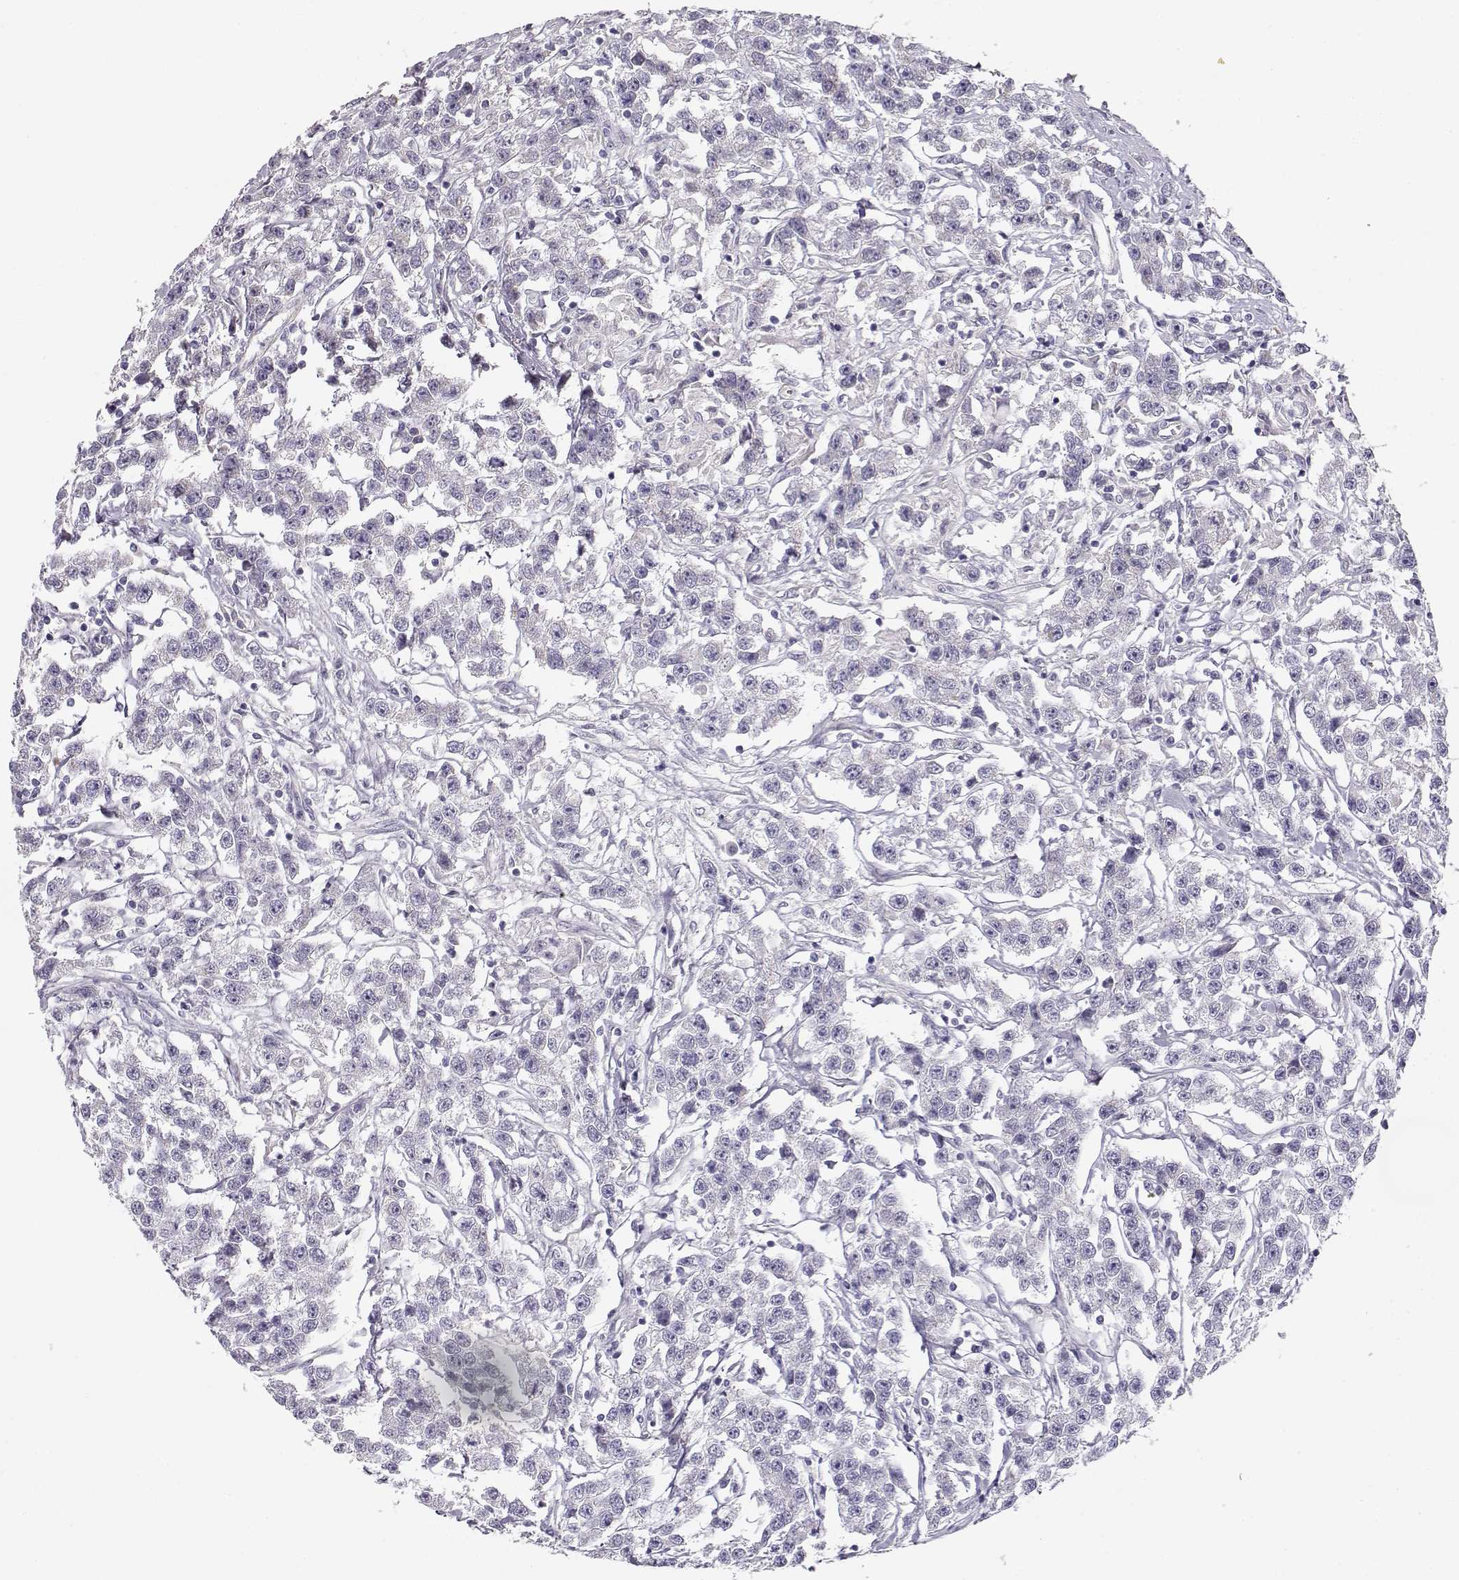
{"staining": {"intensity": "negative", "quantity": "none", "location": "none"}, "tissue": "testis cancer", "cell_type": "Tumor cells", "image_type": "cancer", "snomed": [{"axis": "morphology", "description": "Seminoma, NOS"}, {"axis": "topography", "description": "Testis"}], "caption": "High magnification brightfield microscopy of testis cancer stained with DAB (3,3'-diaminobenzidine) (brown) and counterstained with hematoxylin (blue): tumor cells show no significant staining.", "gene": "GLIPR1L2", "patient": {"sex": "male", "age": 59}}